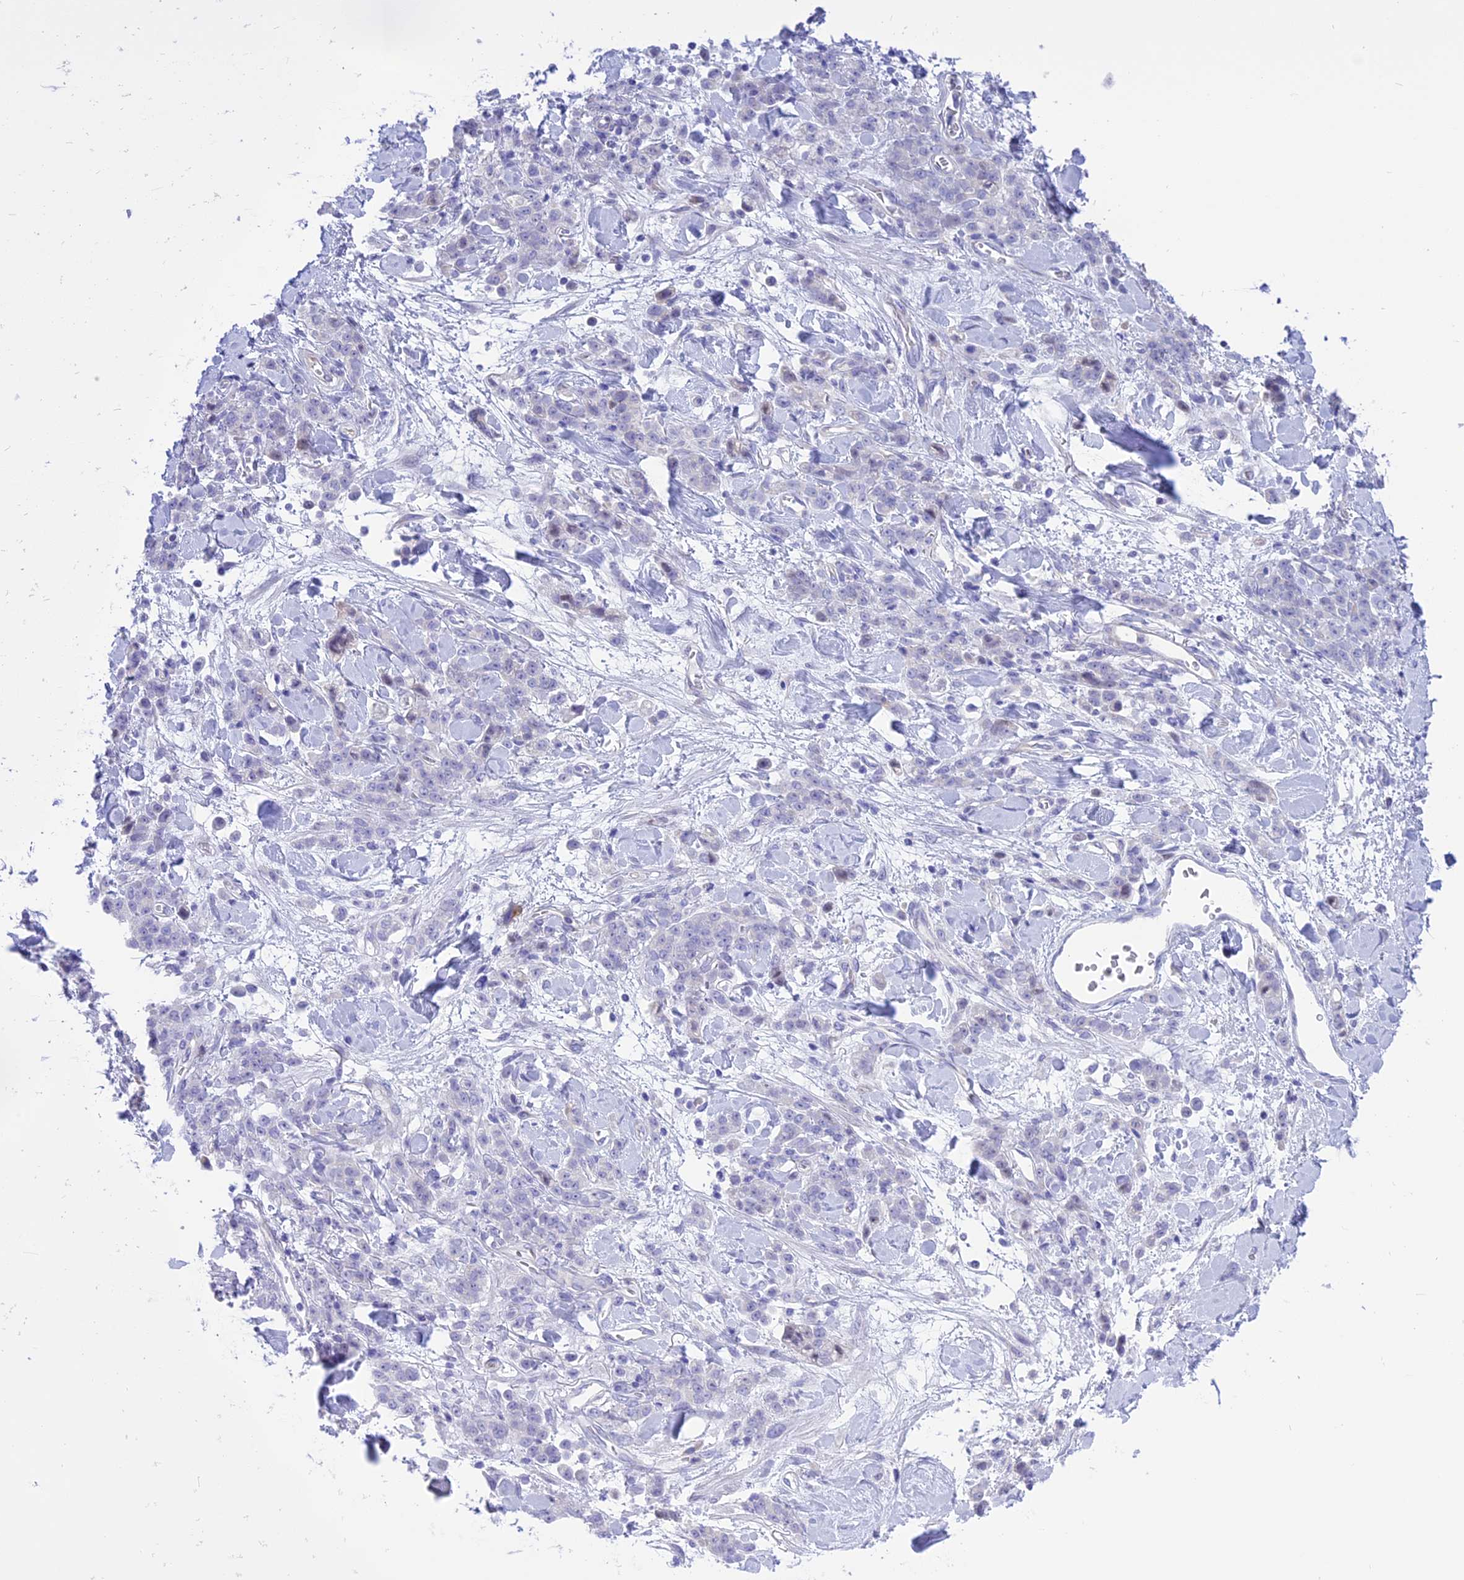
{"staining": {"intensity": "negative", "quantity": "none", "location": "none"}, "tissue": "stomach cancer", "cell_type": "Tumor cells", "image_type": "cancer", "snomed": [{"axis": "morphology", "description": "Normal tissue, NOS"}, {"axis": "morphology", "description": "Adenocarcinoma, NOS"}, {"axis": "topography", "description": "Stomach"}], "caption": "Stomach cancer stained for a protein using immunohistochemistry (IHC) demonstrates no expression tumor cells.", "gene": "DCAF16", "patient": {"sex": "male", "age": 82}}